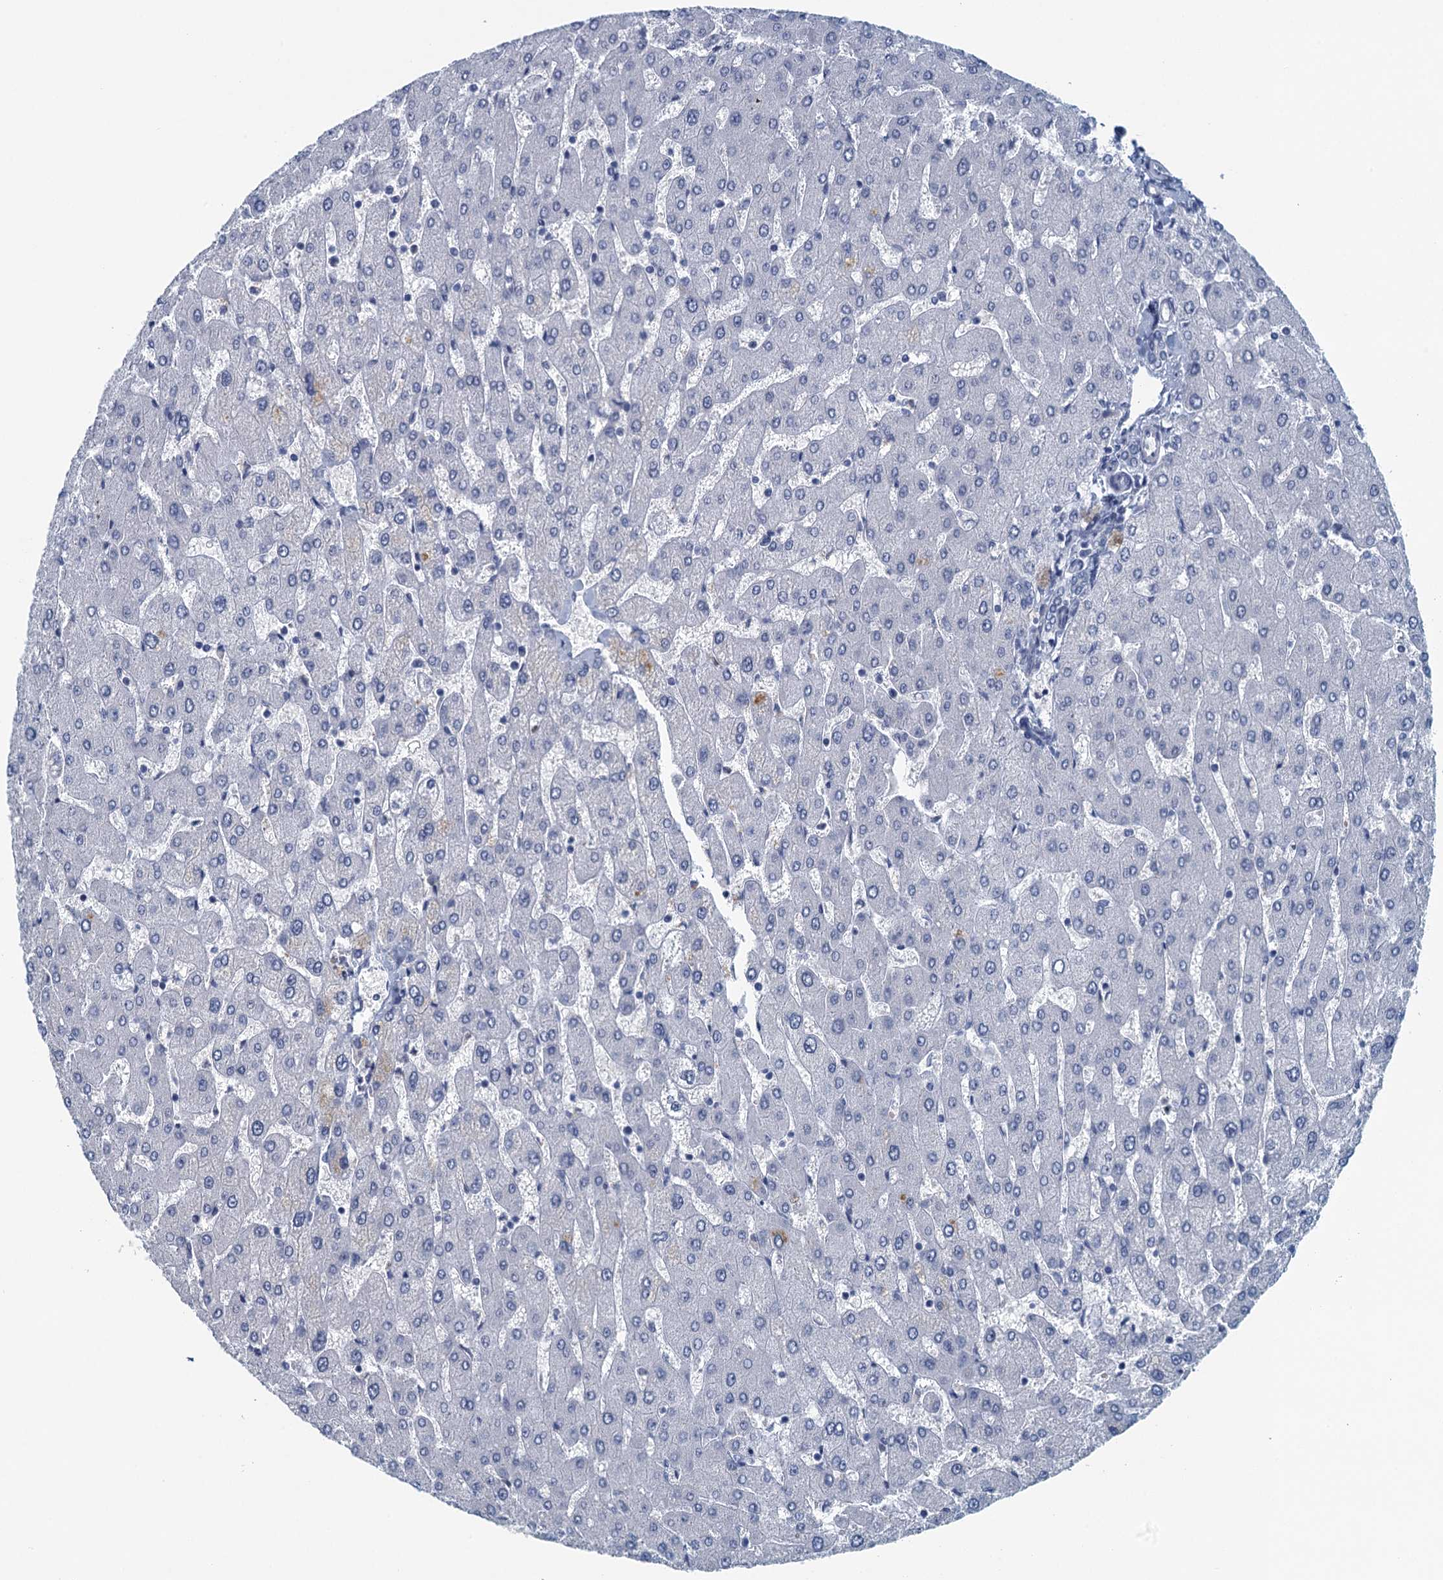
{"staining": {"intensity": "negative", "quantity": "none", "location": "none"}, "tissue": "liver", "cell_type": "Cholangiocytes", "image_type": "normal", "snomed": [{"axis": "morphology", "description": "Normal tissue, NOS"}, {"axis": "topography", "description": "Liver"}], "caption": "The histopathology image reveals no significant positivity in cholangiocytes of liver.", "gene": "TTLL9", "patient": {"sex": "male", "age": 55}}